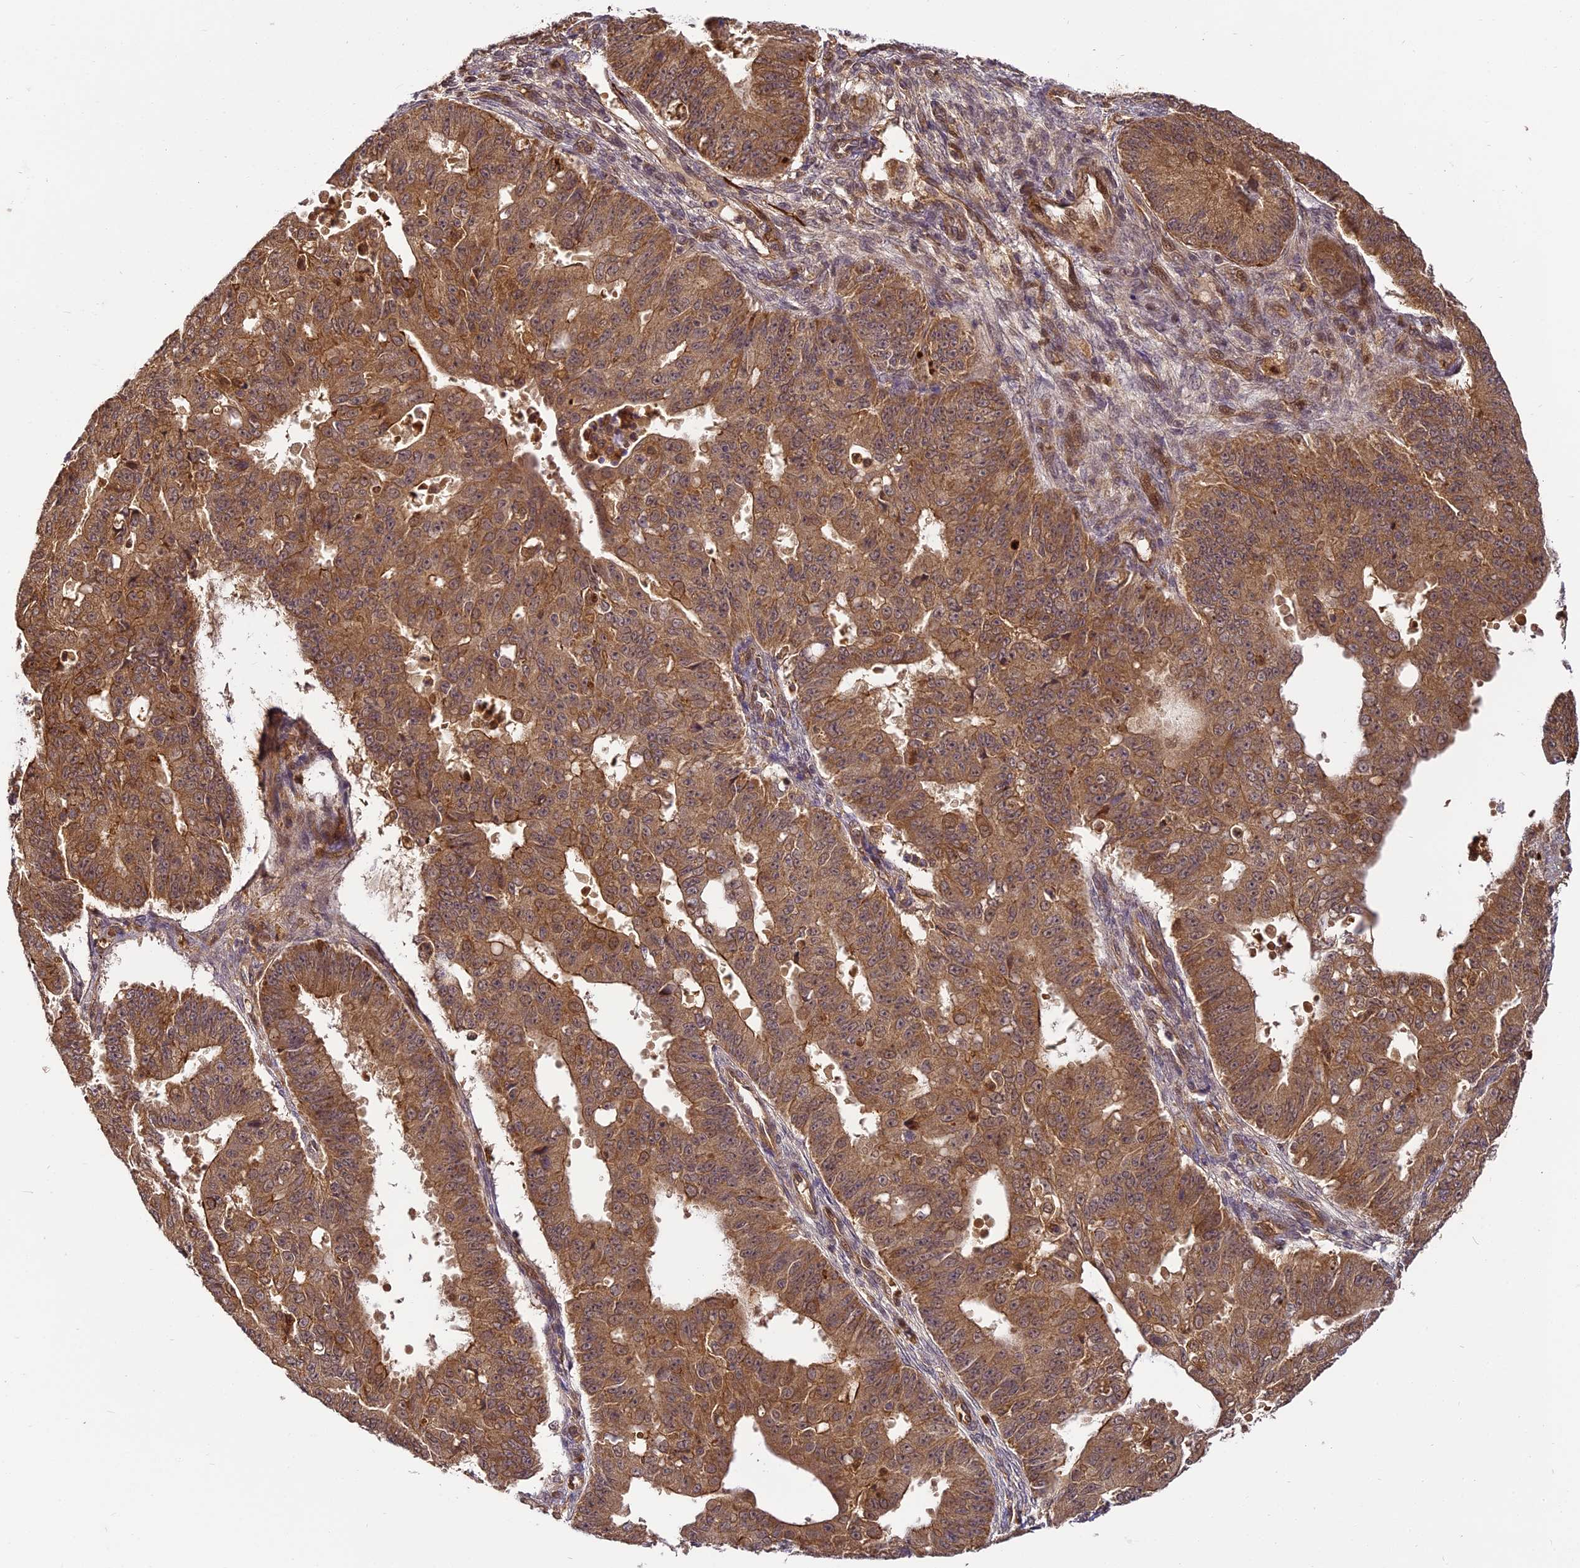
{"staining": {"intensity": "moderate", "quantity": ">75%", "location": "cytoplasmic/membranous"}, "tissue": "ovarian cancer", "cell_type": "Tumor cells", "image_type": "cancer", "snomed": [{"axis": "morphology", "description": "Carcinoma, endometroid"}, {"axis": "topography", "description": "Appendix"}, {"axis": "topography", "description": "Ovary"}], "caption": "The histopathology image displays staining of ovarian cancer (endometroid carcinoma), revealing moderate cytoplasmic/membranous protein expression (brown color) within tumor cells.", "gene": "BCDIN3D", "patient": {"sex": "female", "age": 42}}